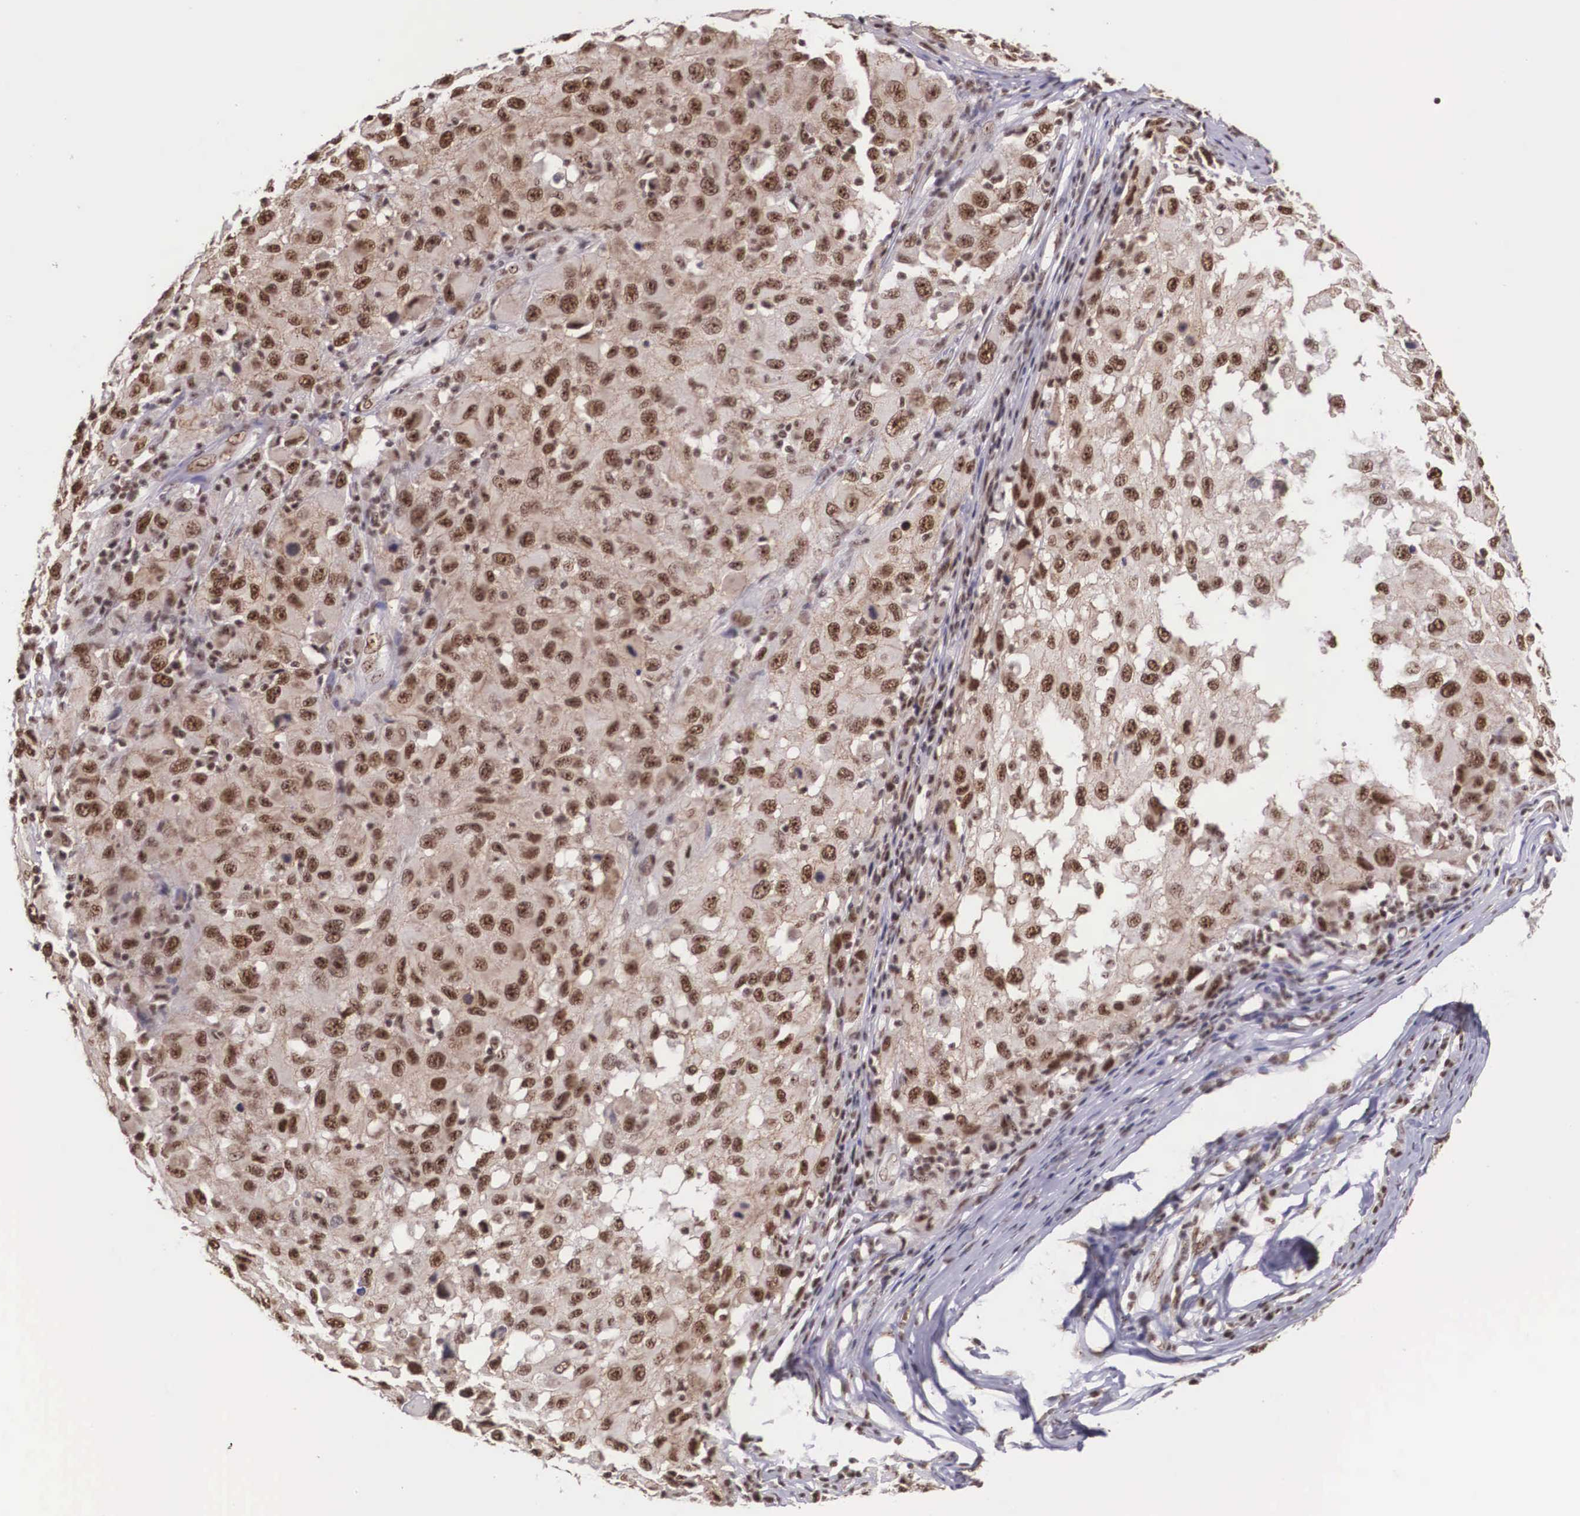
{"staining": {"intensity": "moderate", "quantity": ">75%", "location": "cytoplasmic/membranous,nuclear"}, "tissue": "melanoma", "cell_type": "Tumor cells", "image_type": "cancer", "snomed": [{"axis": "morphology", "description": "Malignant melanoma, NOS"}, {"axis": "topography", "description": "Skin"}], "caption": "Protein staining reveals moderate cytoplasmic/membranous and nuclear expression in approximately >75% of tumor cells in melanoma.", "gene": "POLR2F", "patient": {"sex": "female", "age": 77}}